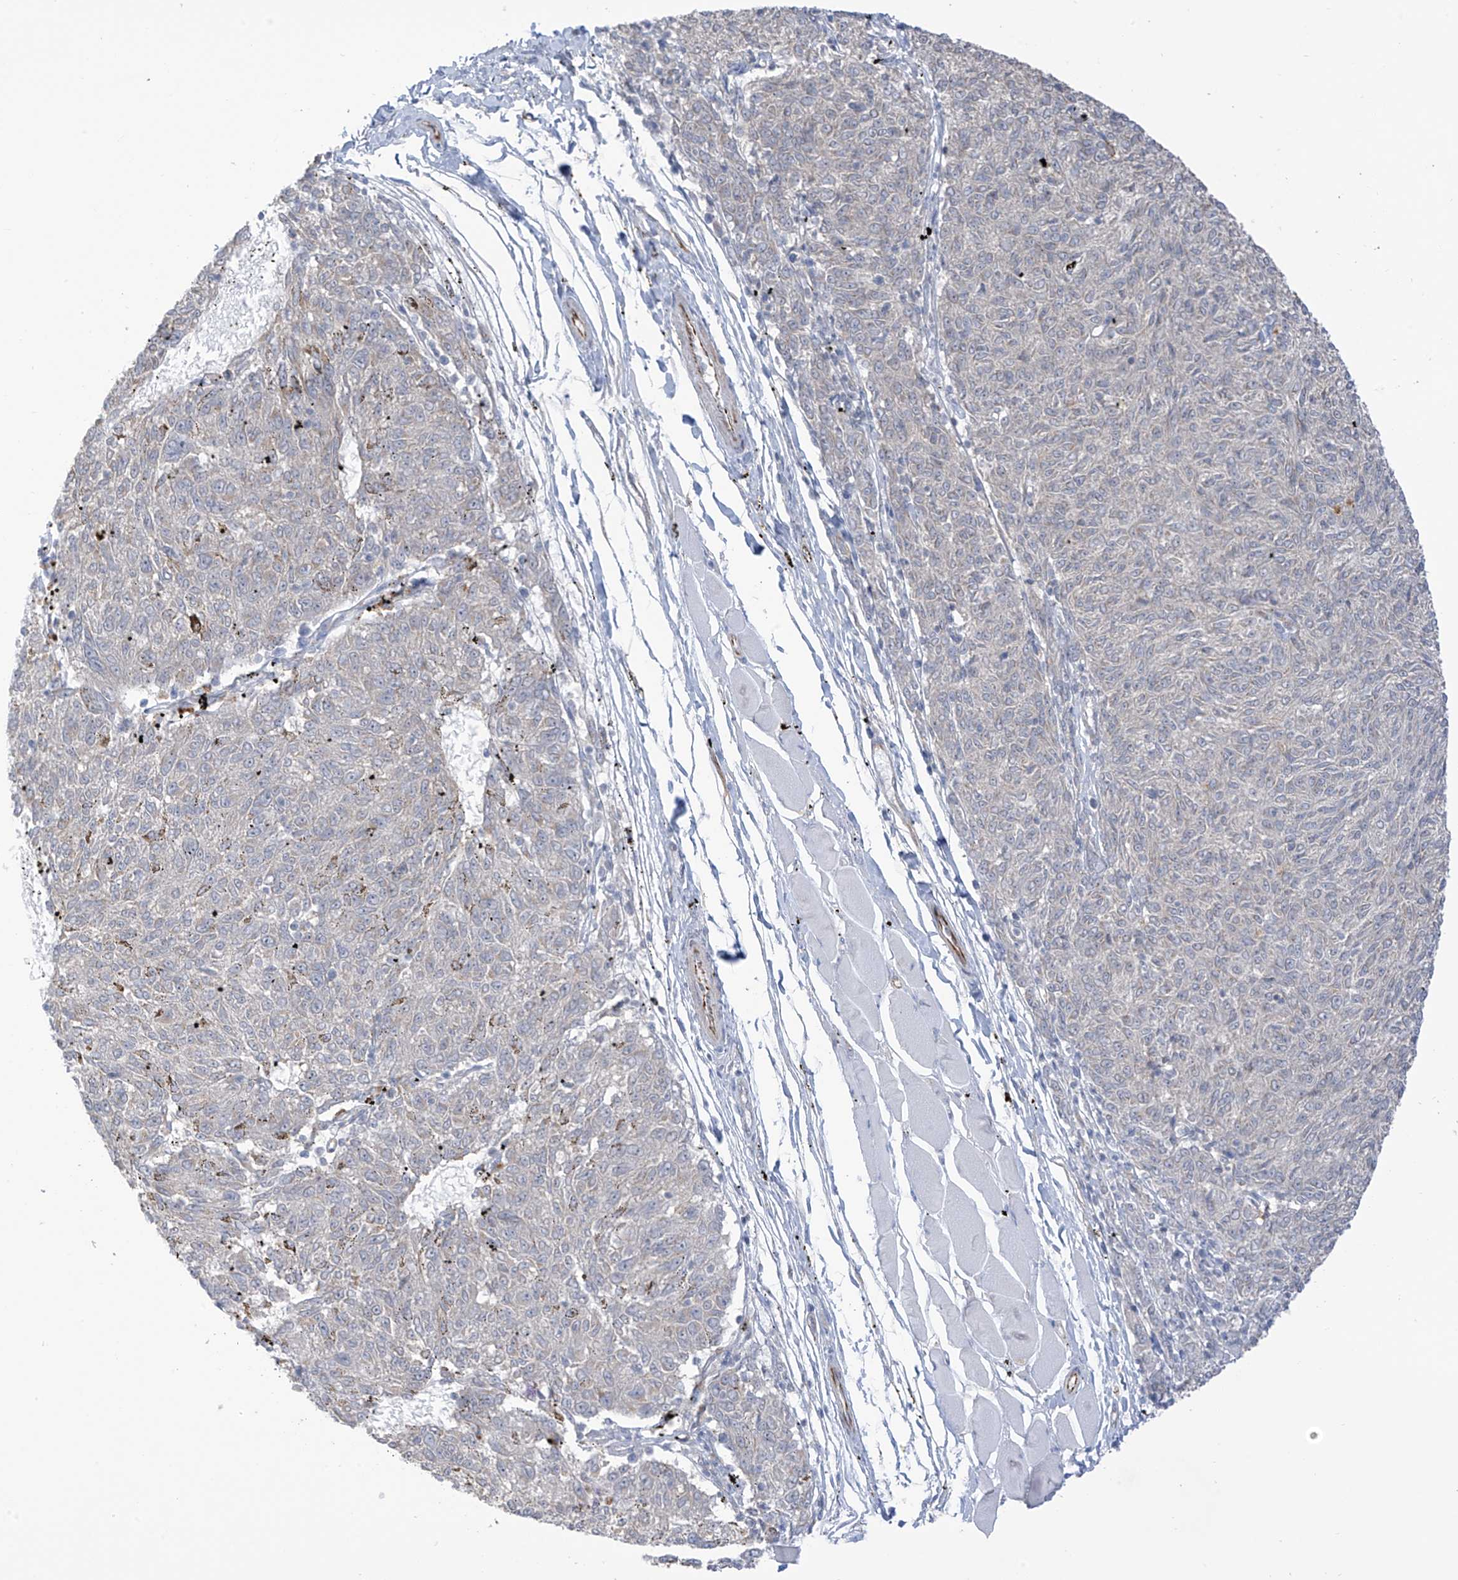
{"staining": {"intensity": "negative", "quantity": "none", "location": "none"}, "tissue": "melanoma", "cell_type": "Tumor cells", "image_type": "cancer", "snomed": [{"axis": "morphology", "description": "Malignant melanoma, NOS"}, {"axis": "topography", "description": "Skin"}], "caption": "The IHC image has no significant expression in tumor cells of melanoma tissue.", "gene": "HS6ST2", "patient": {"sex": "female", "age": 72}}